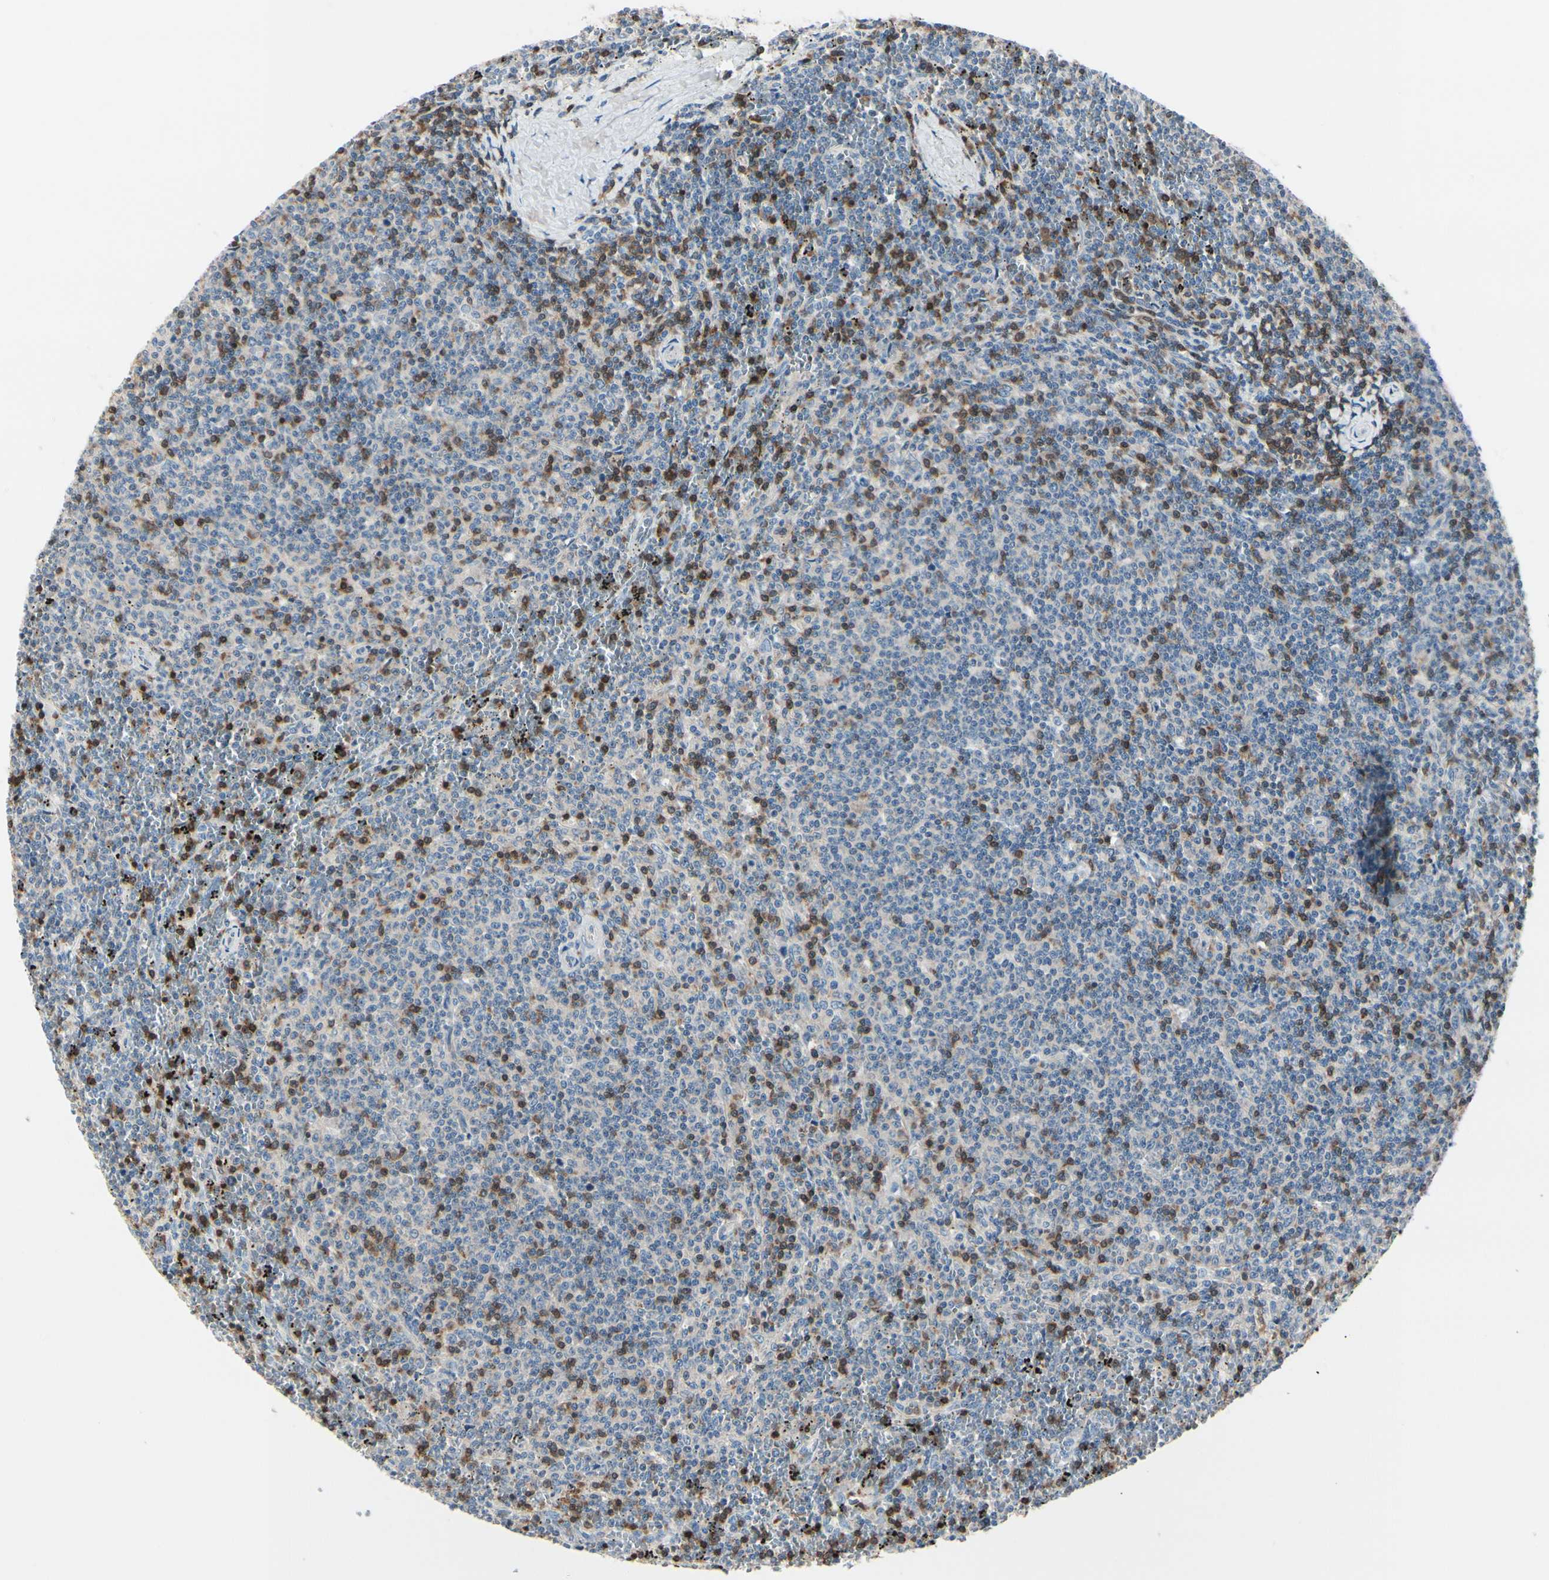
{"staining": {"intensity": "negative", "quantity": "none", "location": "none"}, "tissue": "lymphoma", "cell_type": "Tumor cells", "image_type": "cancer", "snomed": [{"axis": "morphology", "description": "Malignant lymphoma, non-Hodgkin's type, Low grade"}, {"axis": "topography", "description": "Spleen"}], "caption": "The photomicrograph exhibits no significant positivity in tumor cells of low-grade malignant lymphoma, non-Hodgkin's type.", "gene": "SLC9A3R1", "patient": {"sex": "female", "age": 50}}